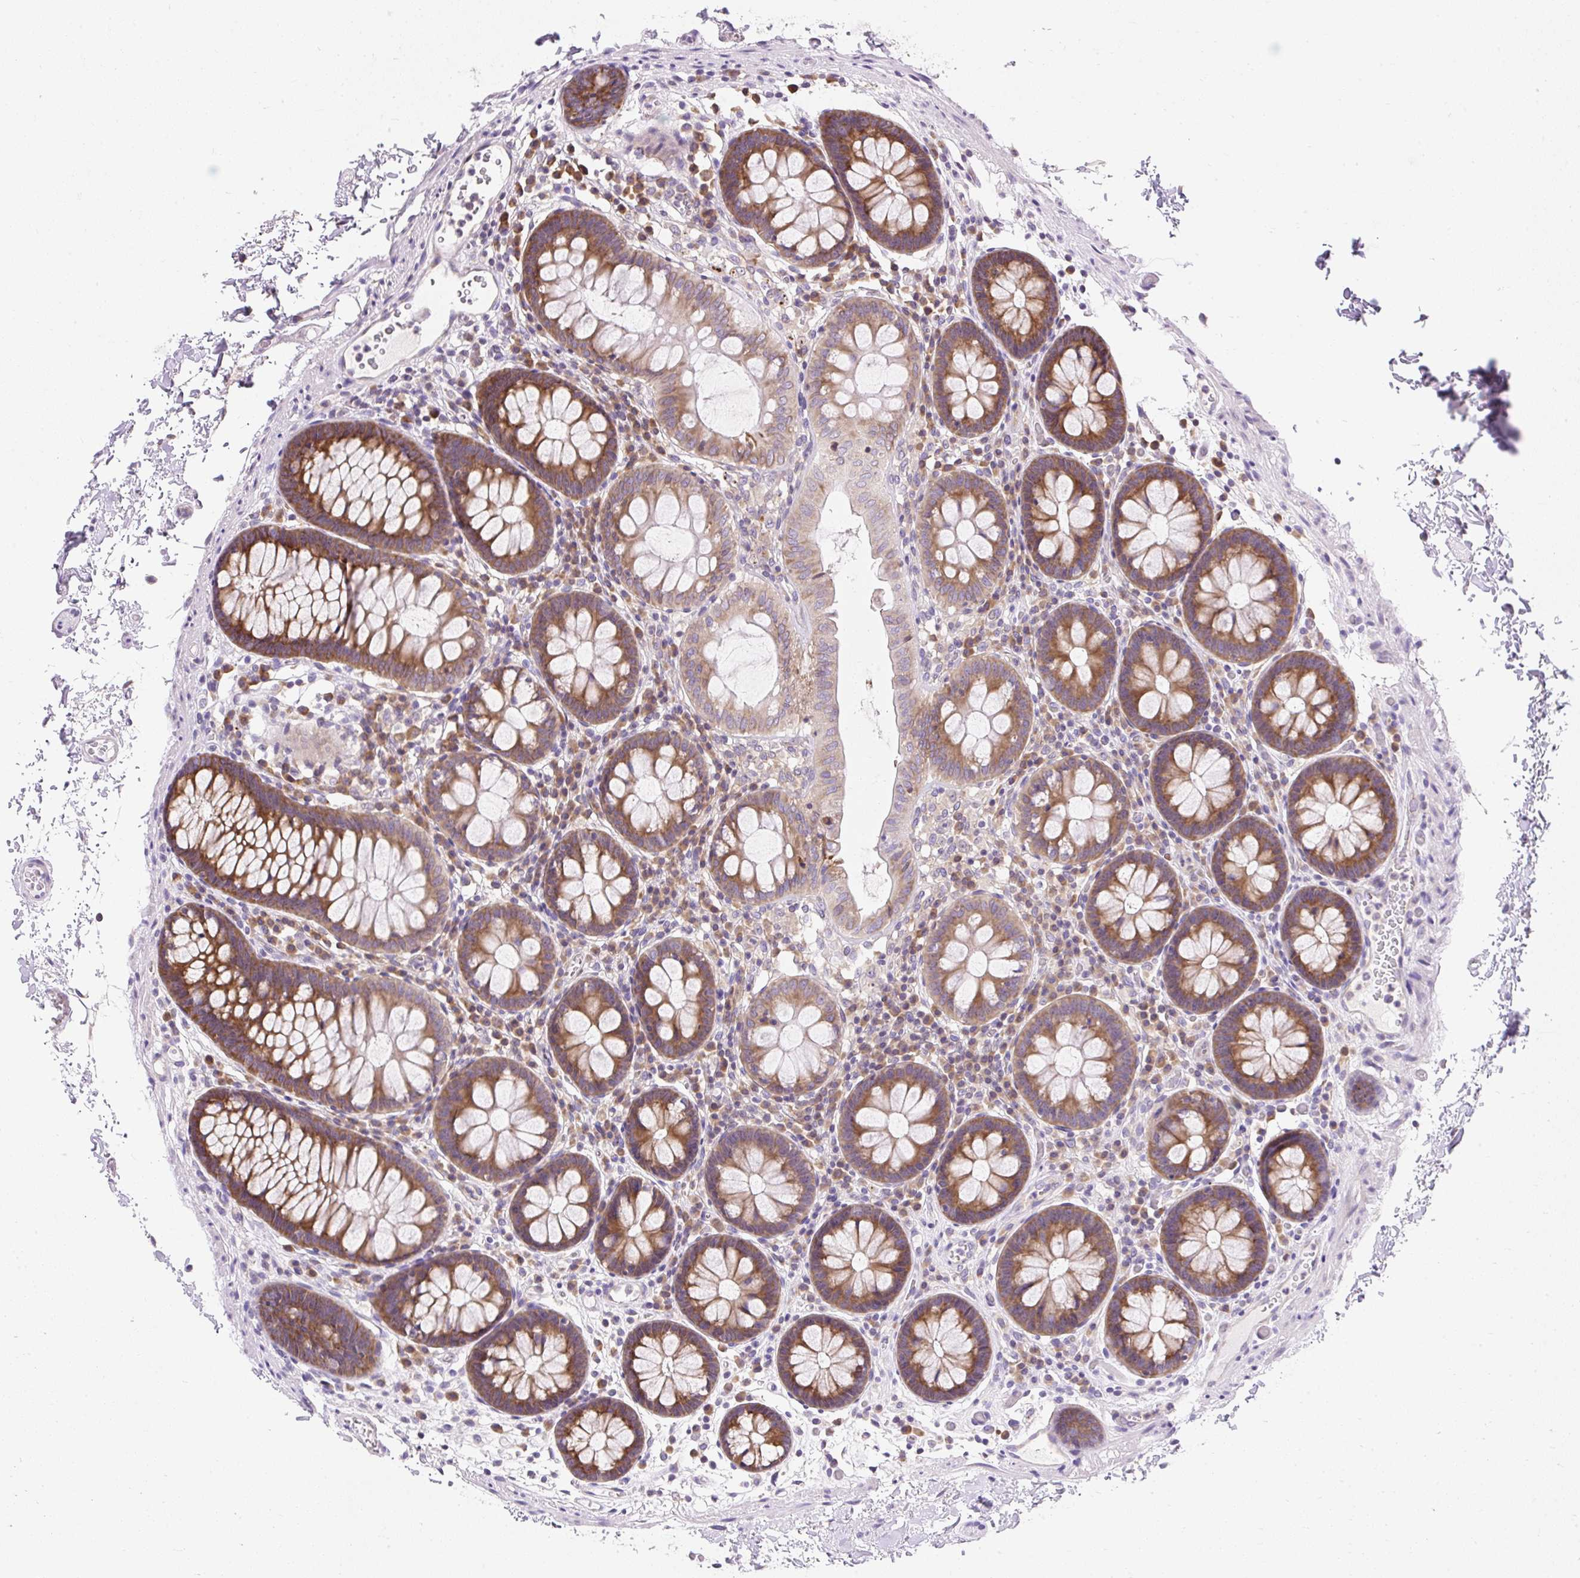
{"staining": {"intensity": "weak", "quantity": "25%-75%", "location": "cytoplasmic/membranous"}, "tissue": "colon", "cell_type": "Endothelial cells", "image_type": "normal", "snomed": [{"axis": "morphology", "description": "Normal tissue, NOS"}, {"axis": "topography", "description": "Colon"}, {"axis": "topography", "description": "Peripheral nerve tissue"}], "caption": "Protein expression analysis of normal human colon reveals weak cytoplasmic/membranous expression in approximately 25%-75% of endothelial cells. Immunohistochemistry stains the protein in brown and the nuclei are stained blue.", "gene": "GPR45", "patient": {"sex": "male", "age": 84}}